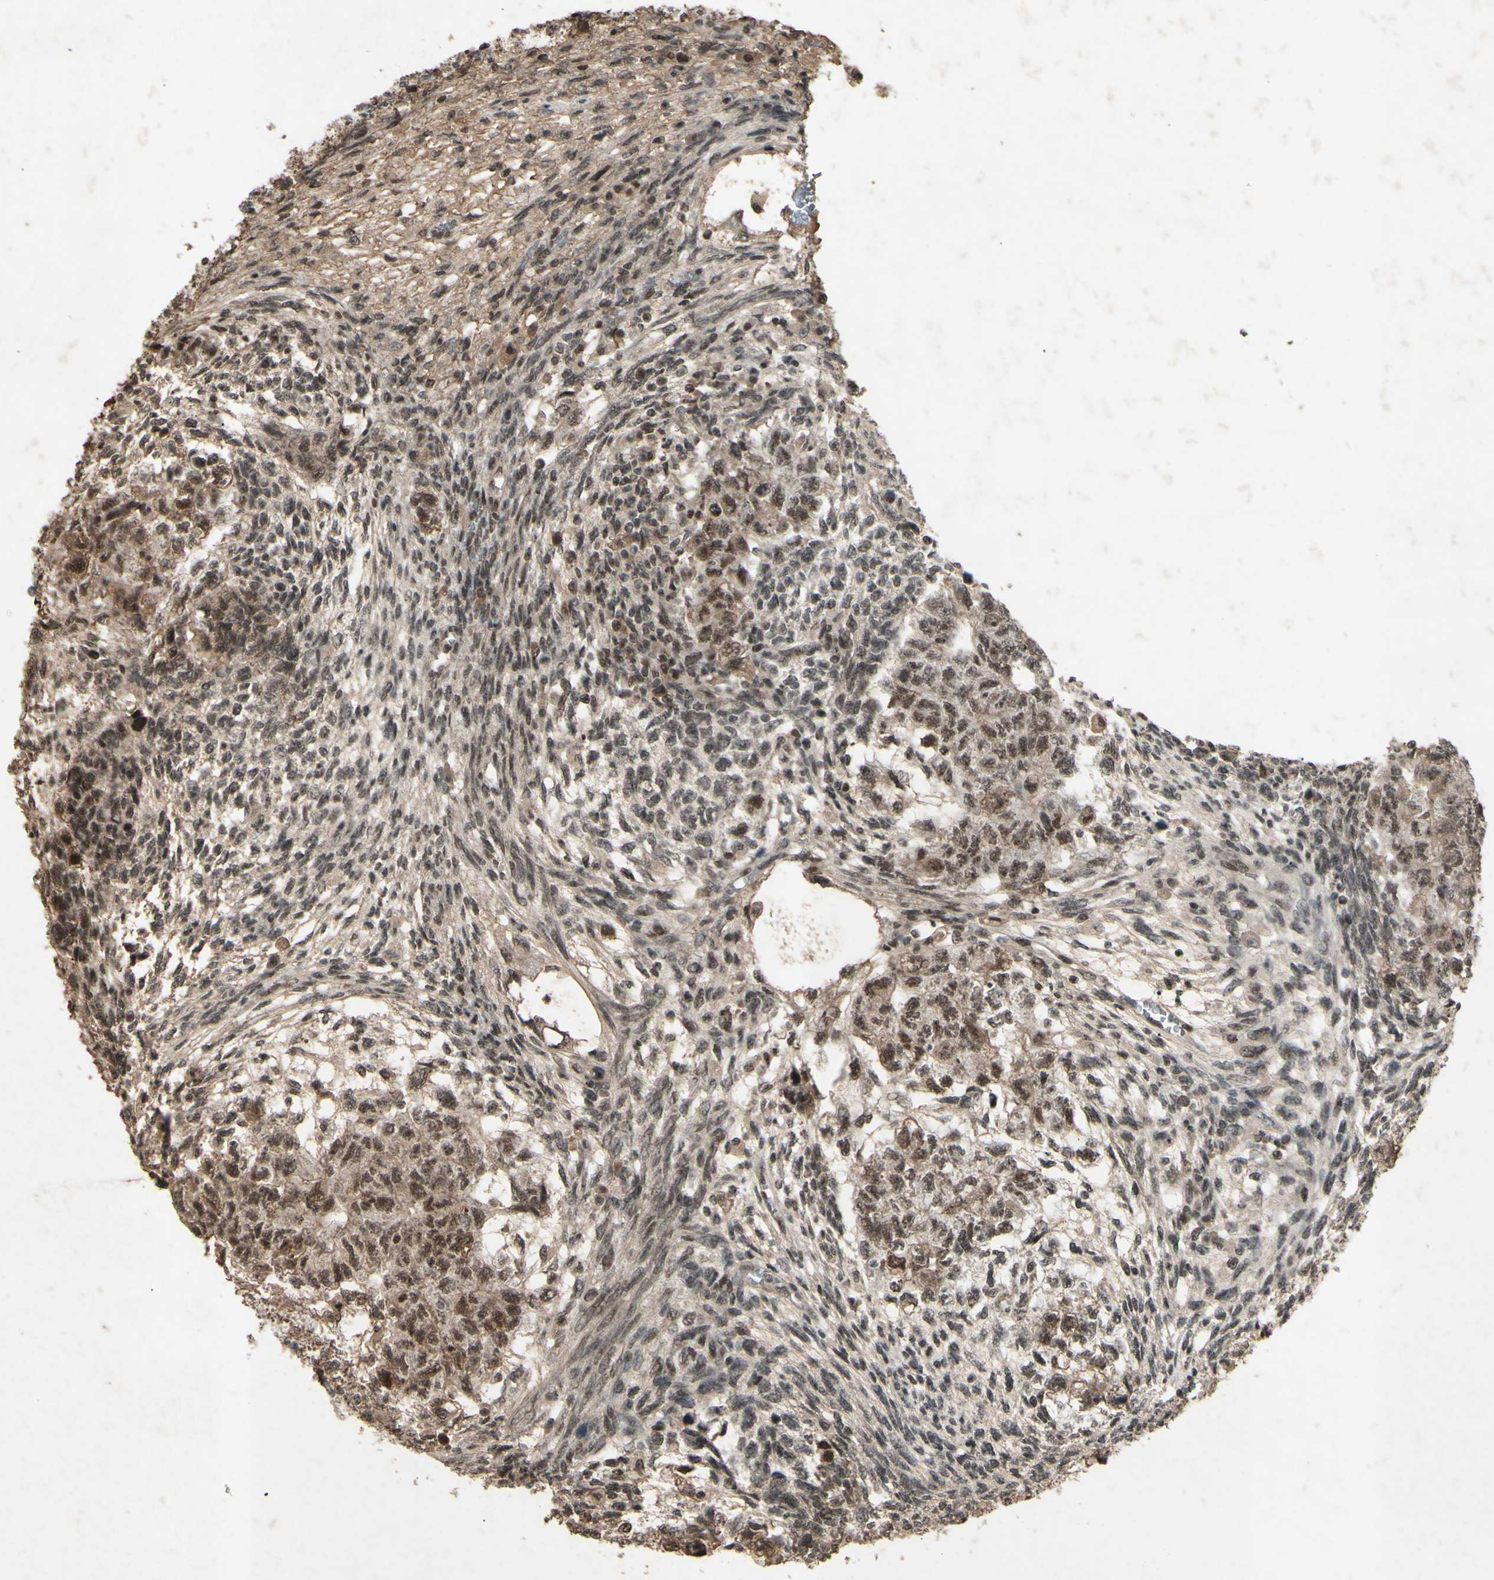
{"staining": {"intensity": "moderate", "quantity": ">75%", "location": "cytoplasmic/membranous,nuclear"}, "tissue": "testis cancer", "cell_type": "Tumor cells", "image_type": "cancer", "snomed": [{"axis": "morphology", "description": "Normal tissue, NOS"}, {"axis": "morphology", "description": "Carcinoma, Embryonal, NOS"}, {"axis": "topography", "description": "Testis"}], "caption": "Tumor cells show medium levels of moderate cytoplasmic/membranous and nuclear expression in about >75% of cells in human embryonal carcinoma (testis). The protein is shown in brown color, while the nuclei are stained blue.", "gene": "SNW1", "patient": {"sex": "male", "age": 36}}